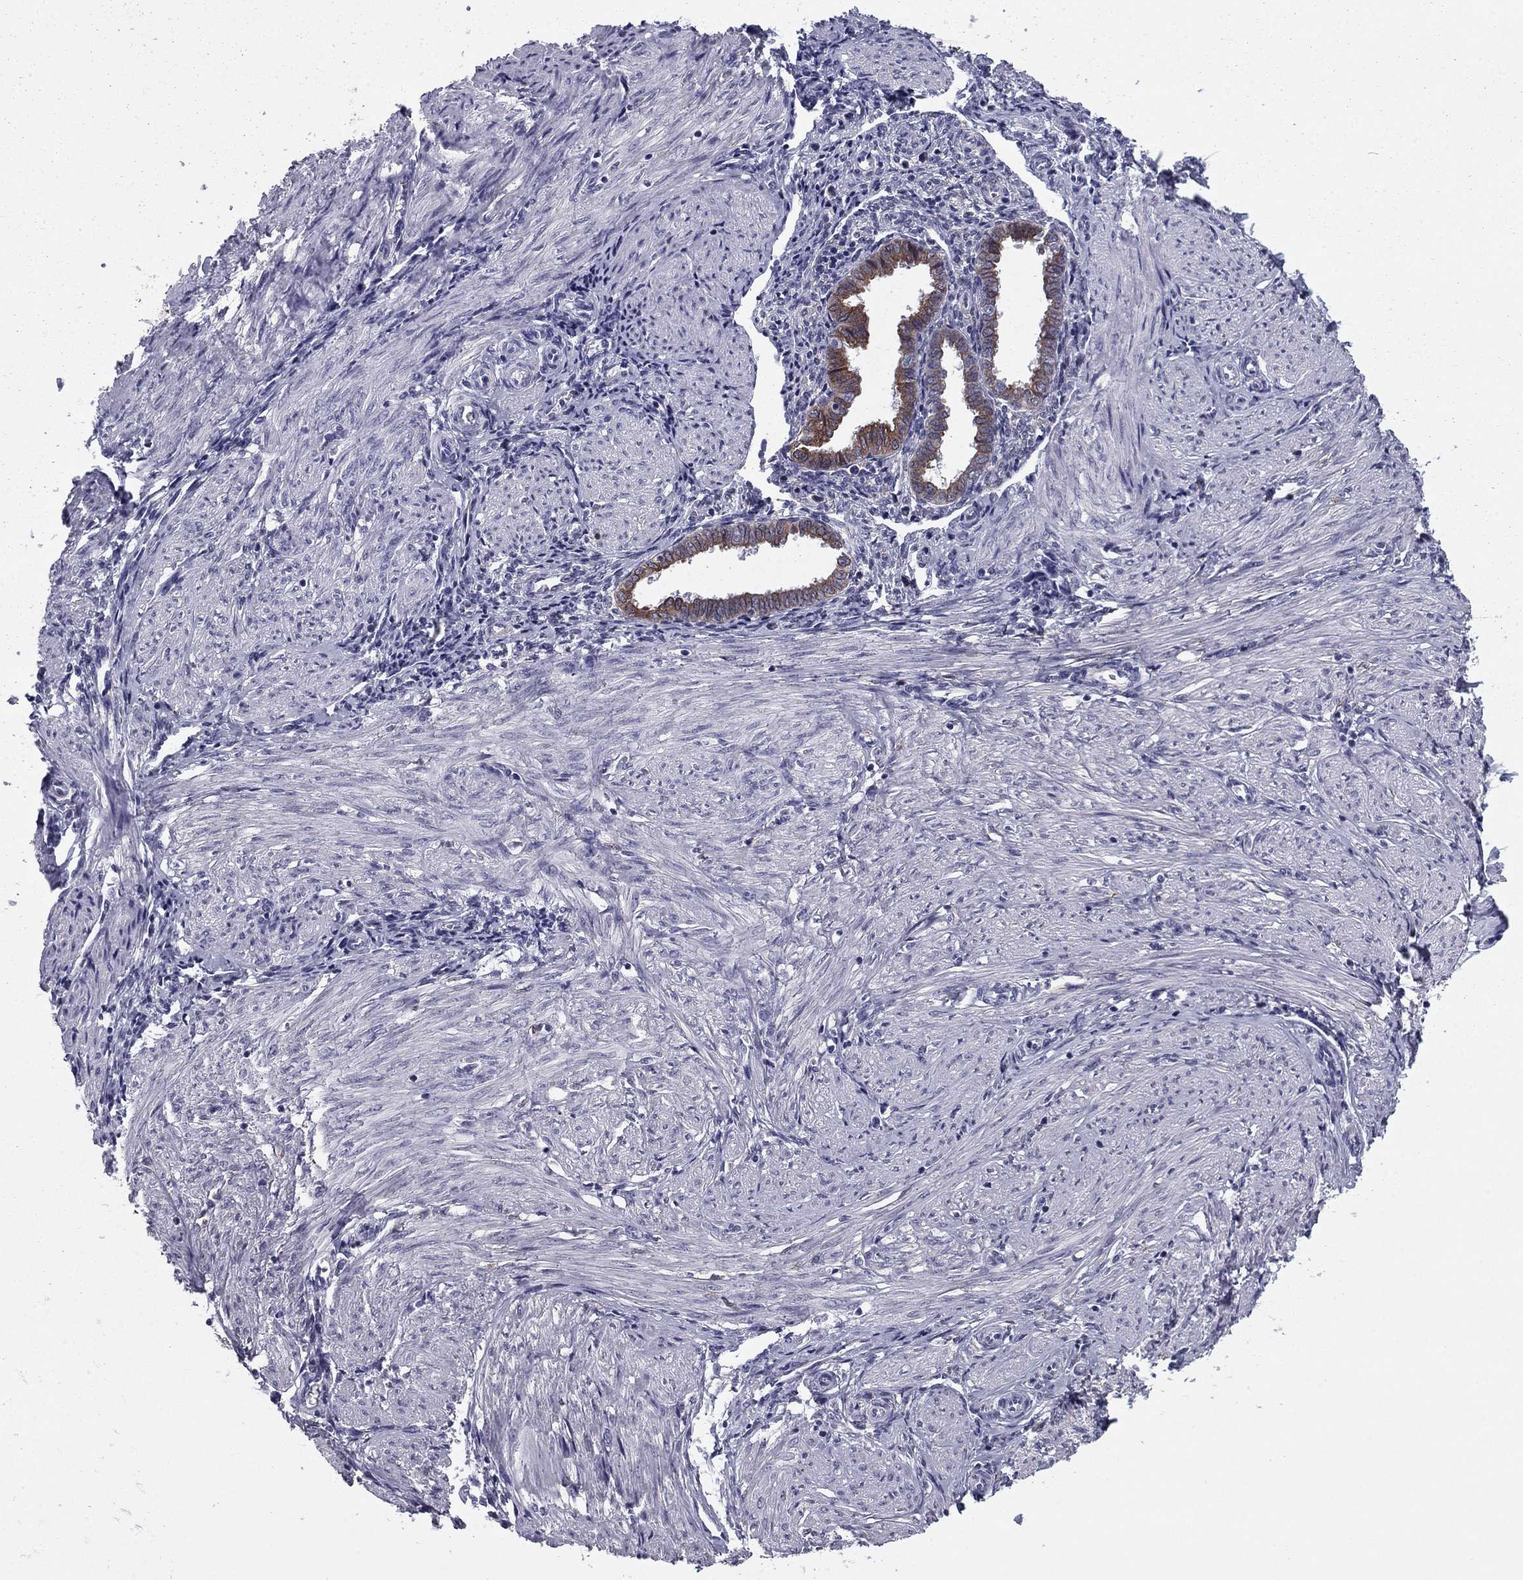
{"staining": {"intensity": "negative", "quantity": "none", "location": "none"}, "tissue": "endometrium", "cell_type": "Cells in endometrial stroma", "image_type": "normal", "snomed": [{"axis": "morphology", "description": "Normal tissue, NOS"}, {"axis": "topography", "description": "Endometrium"}], "caption": "High magnification brightfield microscopy of benign endometrium stained with DAB (3,3'-diaminobenzidine) (brown) and counterstained with hematoxylin (blue): cells in endometrial stroma show no significant expression. (Brightfield microscopy of DAB immunohistochemistry at high magnification).", "gene": "TMED3", "patient": {"sex": "female", "age": 37}}